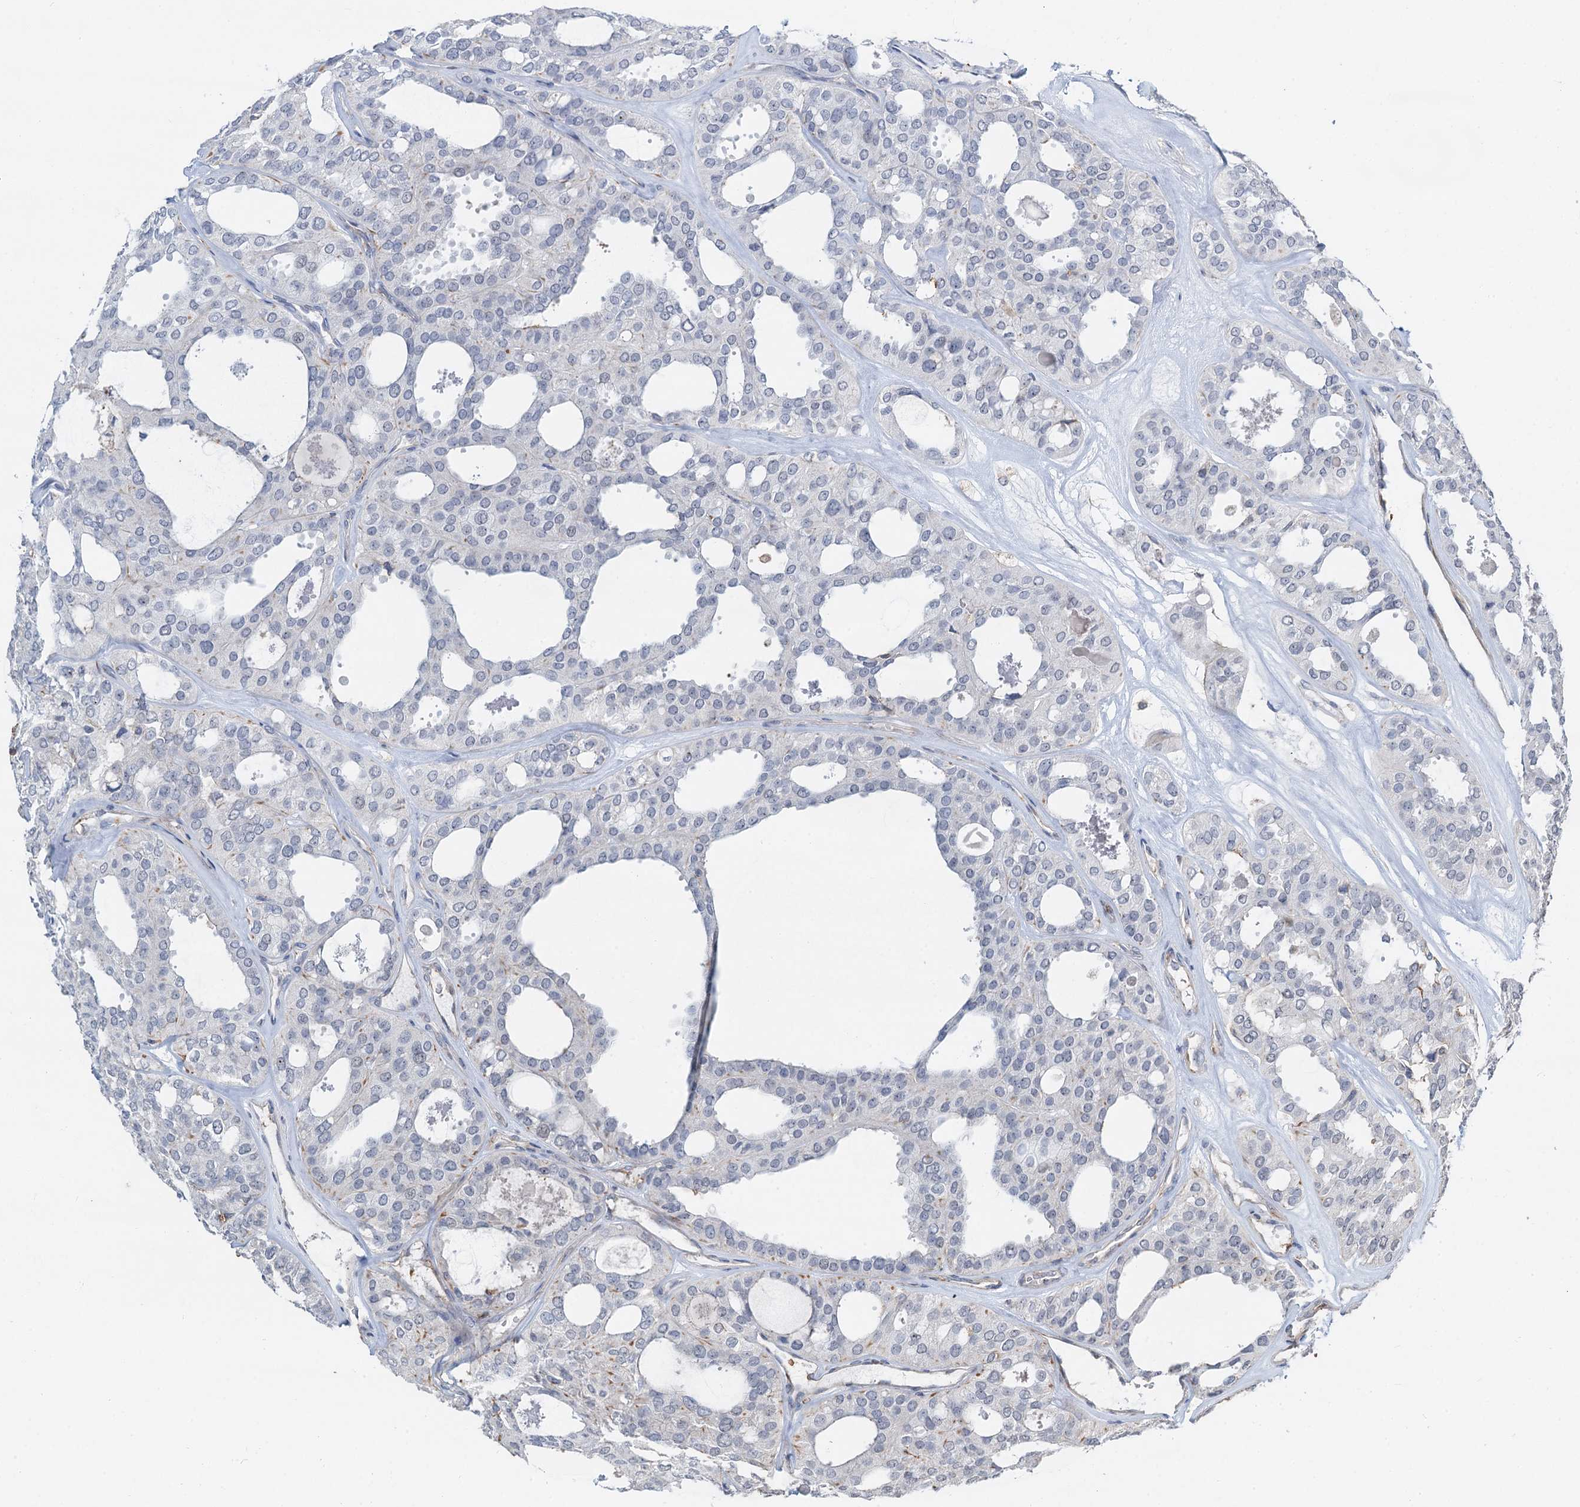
{"staining": {"intensity": "negative", "quantity": "none", "location": "none"}, "tissue": "thyroid cancer", "cell_type": "Tumor cells", "image_type": "cancer", "snomed": [{"axis": "morphology", "description": "Follicular adenoma carcinoma, NOS"}, {"axis": "topography", "description": "Thyroid gland"}], "caption": "Thyroid cancer (follicular adenoma carcinoma) was stained to show a protein in brown. There is no significant expression in tumor cells. Nuclei are stained in blue.", "gene": "TMA16", "patient": {"sex": "male", "age": 75}}